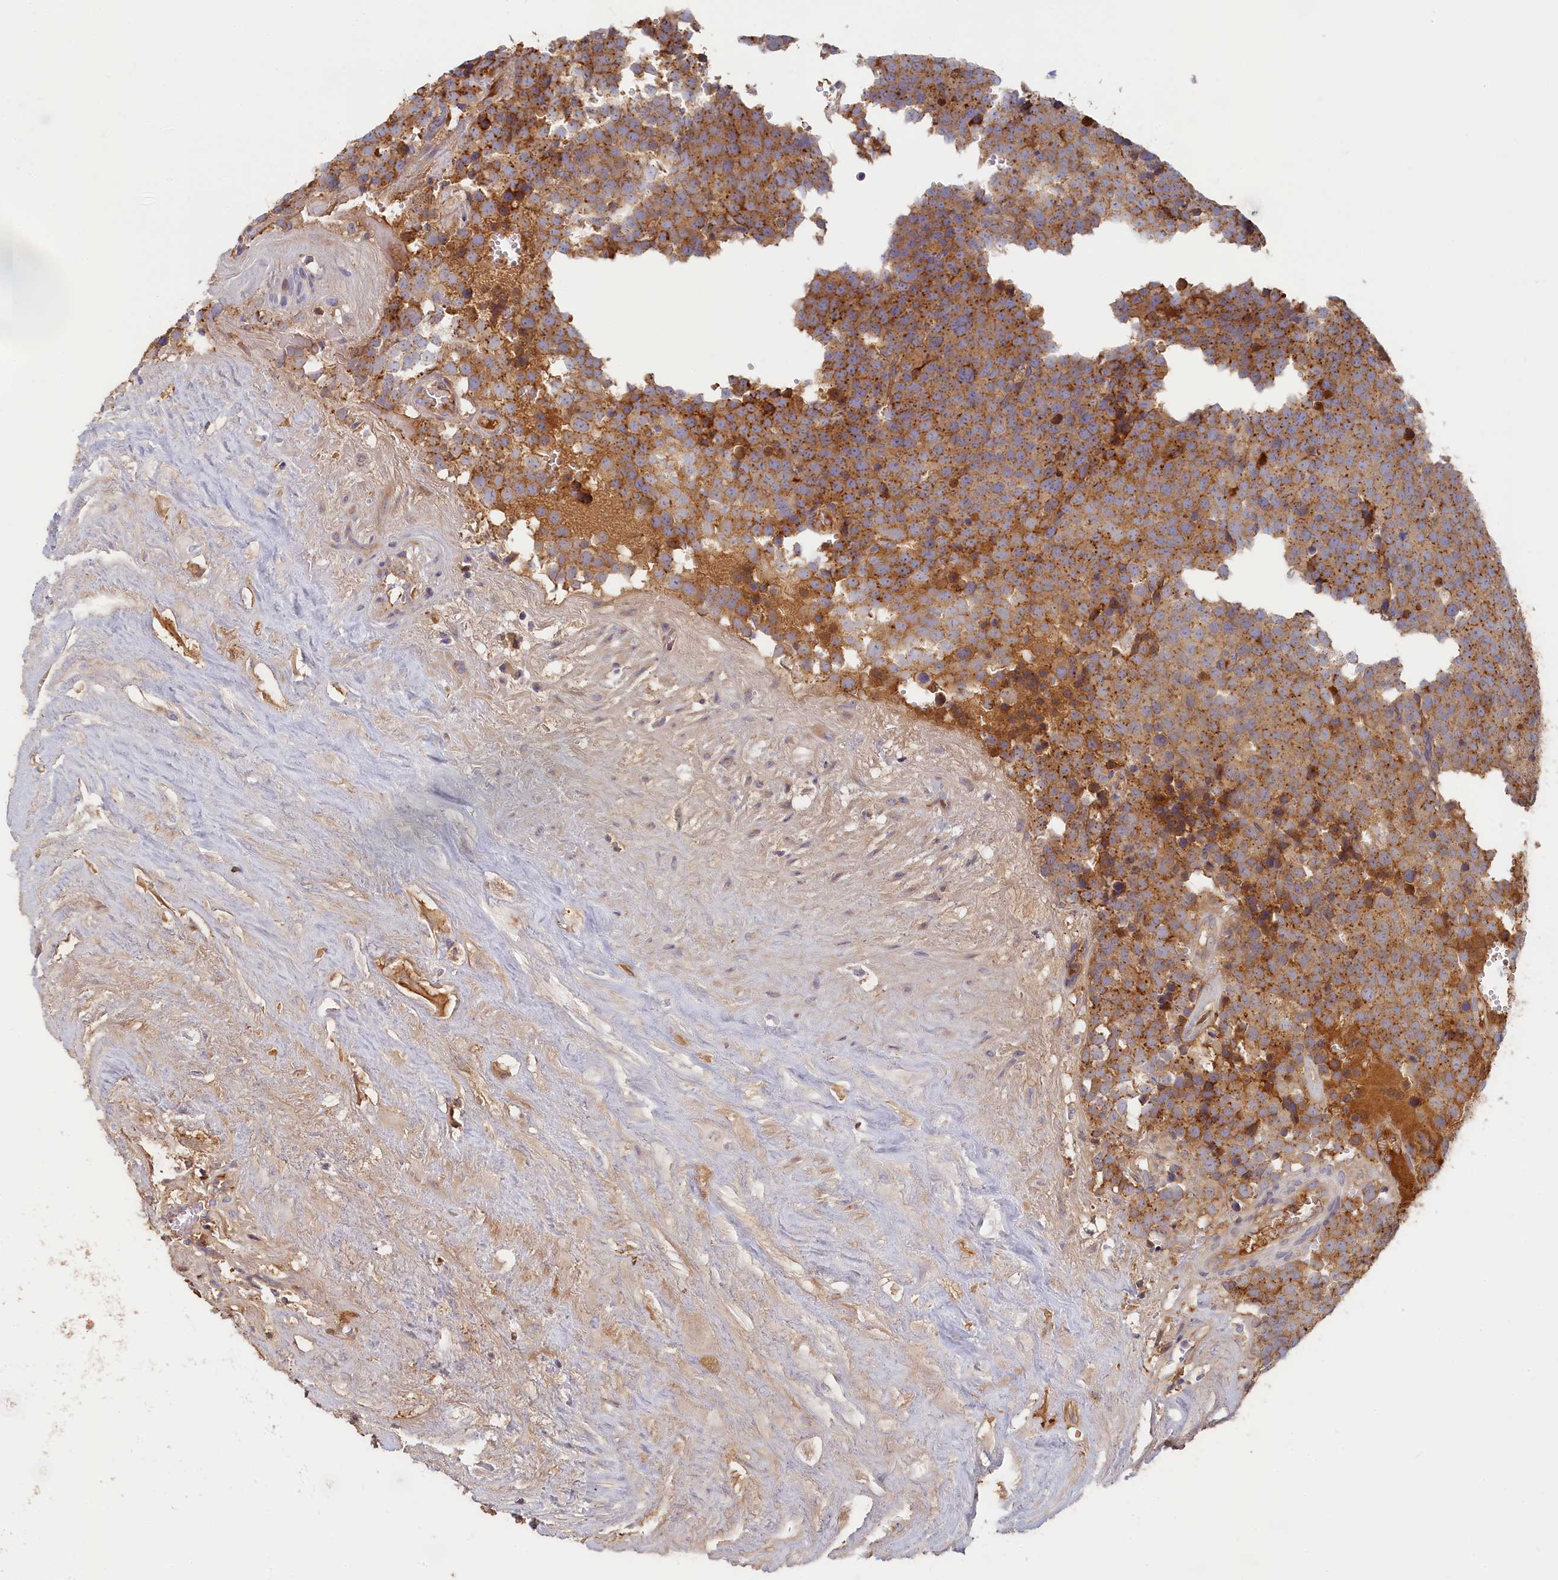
{"staining": {"intensity": "moderate", "quantity": ">75%", "location": "cytoplasmic/membranous"}, "tissue": "testis cancer", "cell_type": "Tumor cells", "image_type": "cancer", "snomed": [{"axis": "morphology", "description": "Seminoma, NOS"}, {"axis": "topography", "description": "Testis"}], "caption": "Immunohistochemistry (IHC) histopathology image of human seminoma (testis) stained for a protein (brown), which exhibits medium levels of moderate cytoplasmic/membranous positivity in approximately >75% of tumor cells.", "gene": "STX16", "patient": {"sex": "male", "age": 71}}